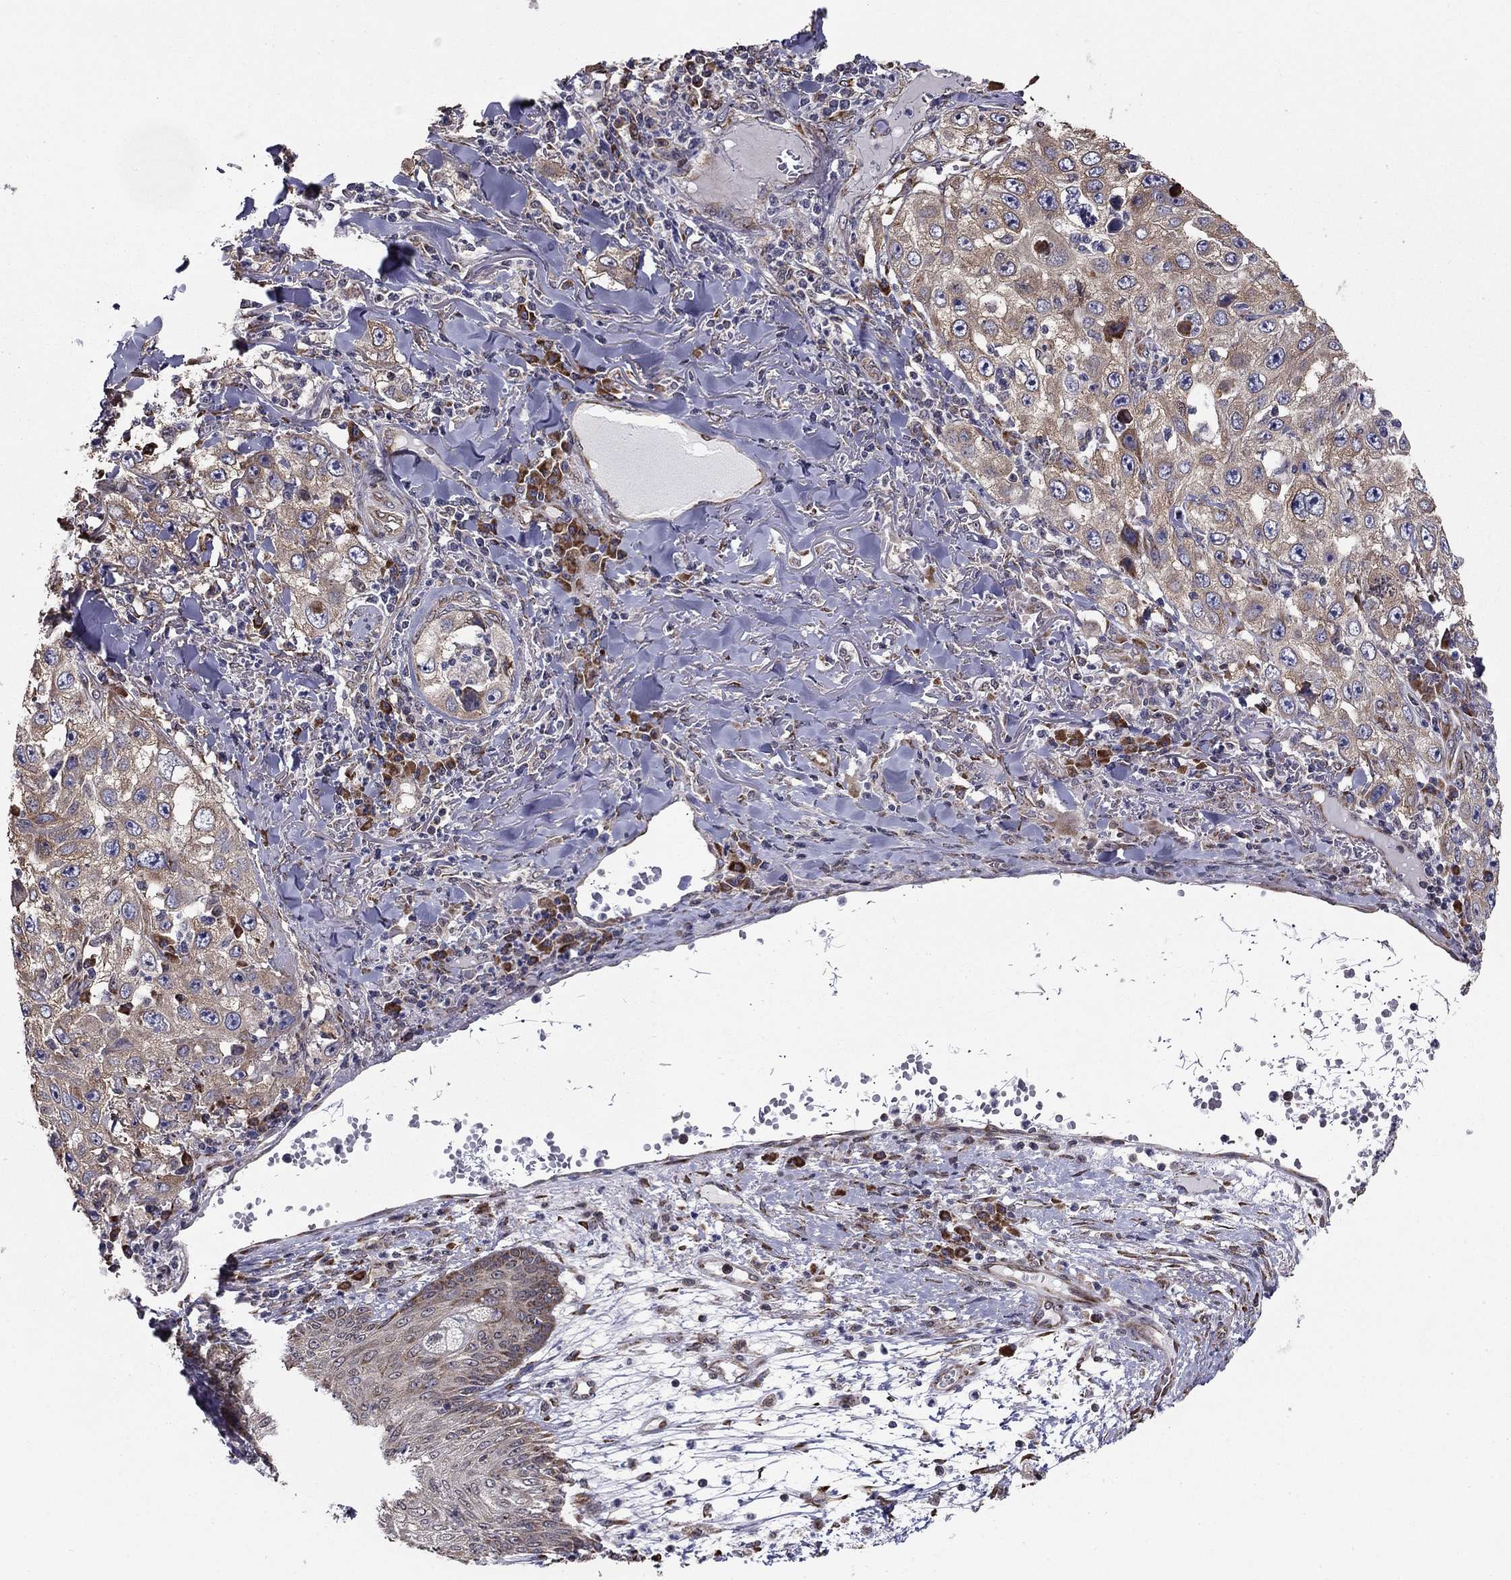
{"staining": {"intensity": "weak", "quantity": "25%-75%", "location": "cytoplasmic/membranous"}, "tissue": "skin cancer", "cell_type": "Tumor cells", "image_type": "cancer", "snomed": [{"axis": "morphology", "description": "Squamous cell carcinoma, NOS"}, {"axis": "topography", "description": "Skin"}], "caption": "A brown stain labels weak cytoplasmic/membranous positivity of a protein in skin cancer (squamous cell carcinoma) tumor cells.", "gene": "NKIRAS1", "patient": {"sex": "male", "age": 82}}